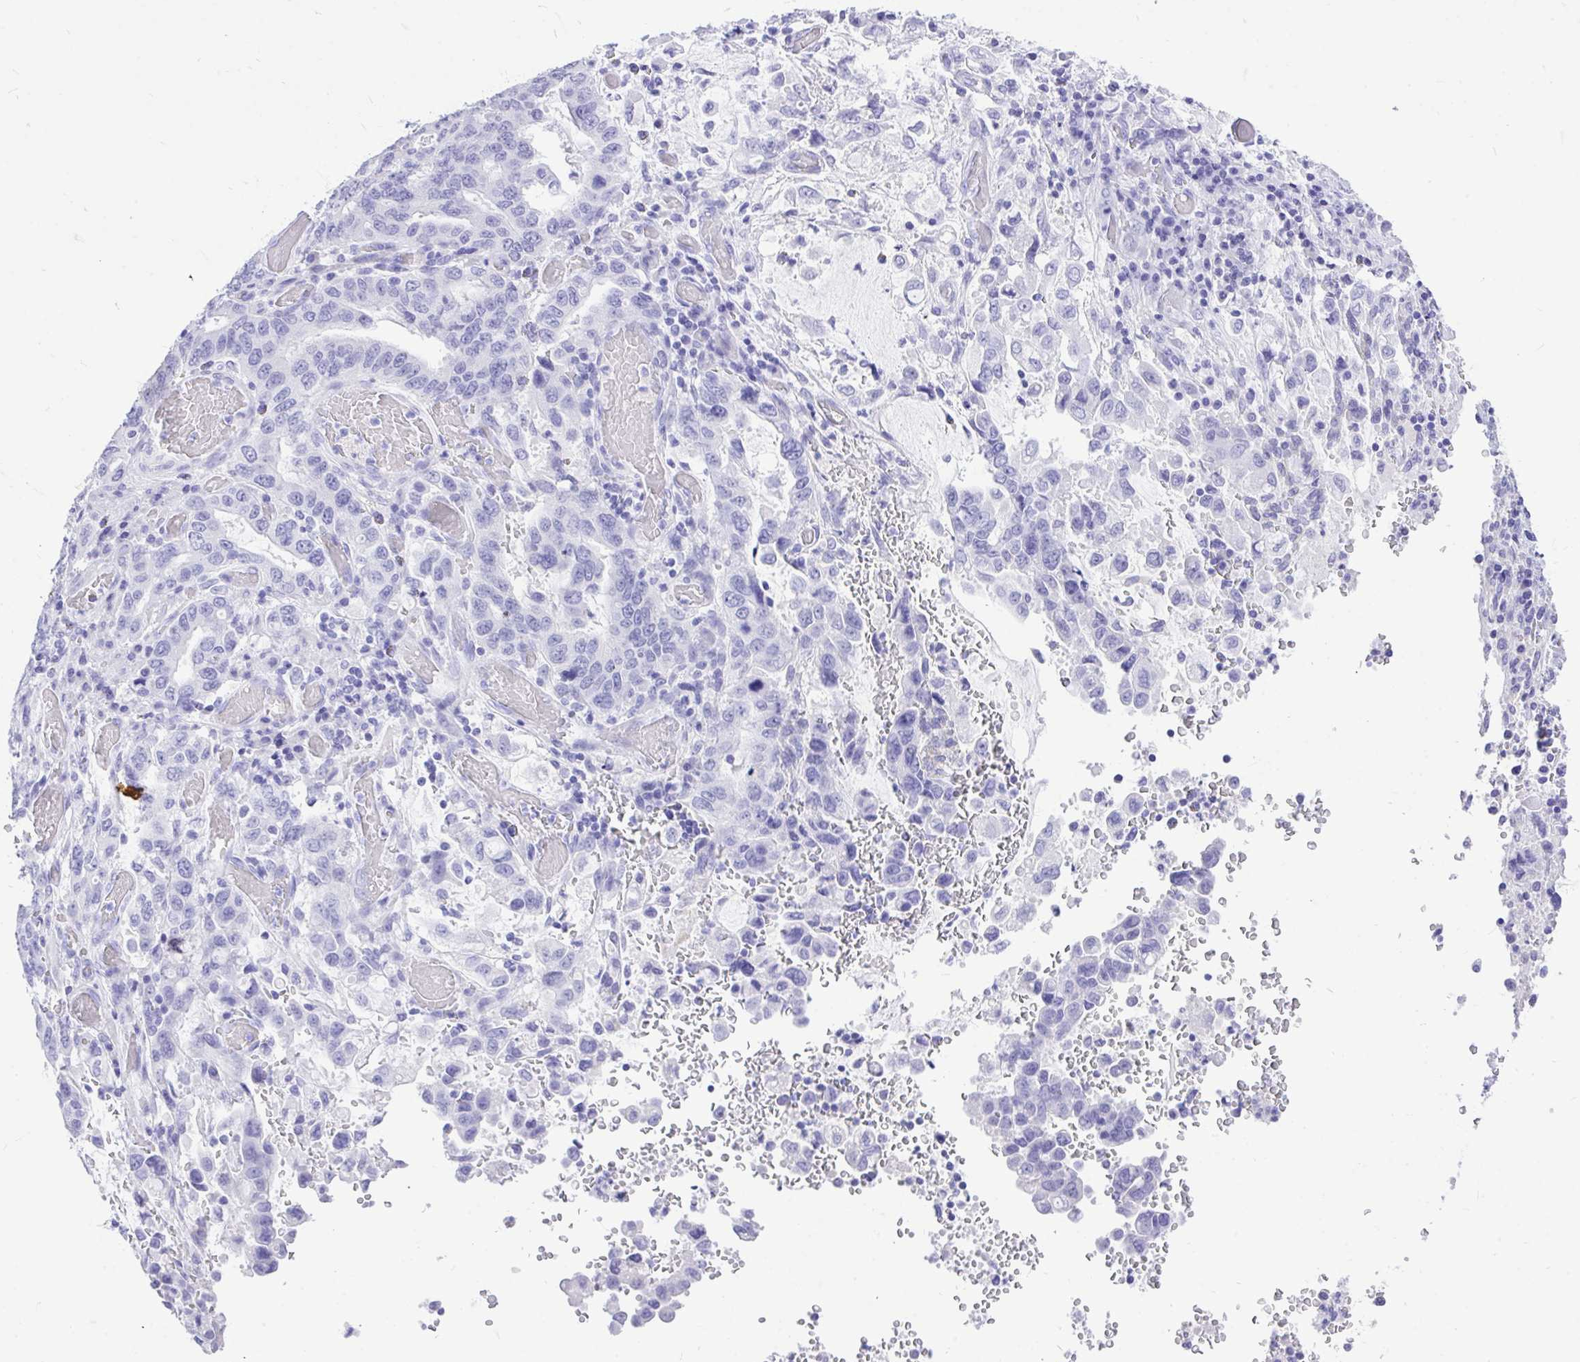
{"staining": {"intensity": "negative", "quantity": "none", "location": "none"}, "tissue": "stomach cancer", "cell_type": "Tumor cells", "image_type": "cancer", "snomed": [{"axis": "morphology", "description": "Adenocarcinoma, NOS"}, {"axis": "topography", "description": "Stomach, upper"}, {"axis": "topography", "description": "Stomach"}], "caption": "IHC of human stomach adenocarcinoma reveals no staining in tumor cells.", "gene": "MON1A", "patient": {"sex": "male", "age": 62}}